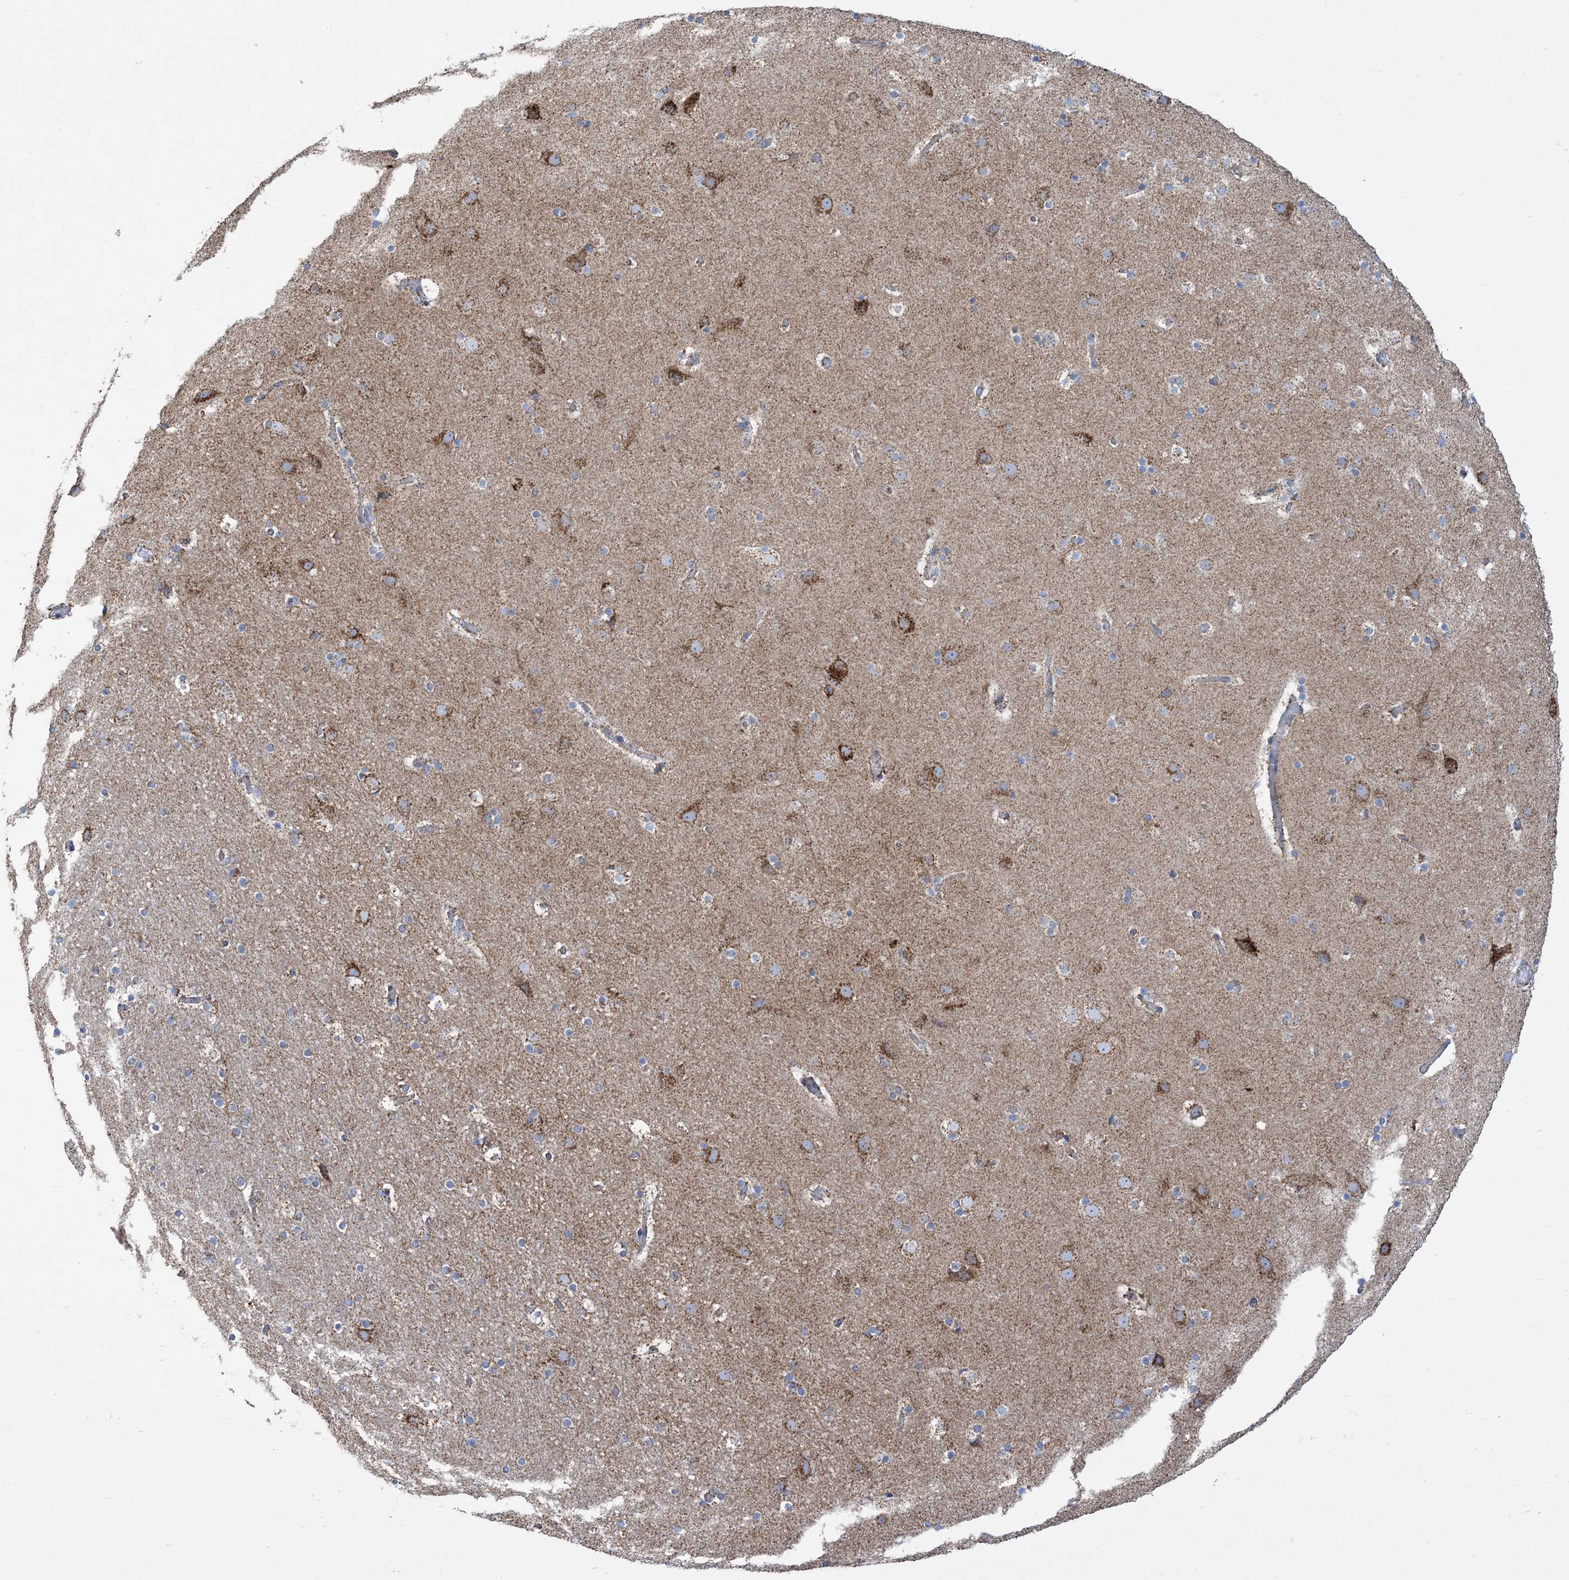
{"staining": {"intensity": "negative", "quantity": "none", "location": "none"}, "tissue": "cerebral cortex", "cell_type": "Endothelial cells", "image_type": "normal", "snomed": [{"axis": "morphology", "description": "Normal tissue, NOS"}, {"axis": "topography", "description": "Cerebral cortex"}], "caption": "This image is of unremarkable cerebral cortex stained with immunohistochemistry to label a protein in brown with the nuclei are counter-stained blue. There is no positivity in endothelial cells. The staining is performed using DAB (3,3'-diaminobenzidine) brown chromogen with nuclei counter-stained in using hematoxylin.", "gene": "SAMM50", "patient": {"sex": "male", "age": 57}}